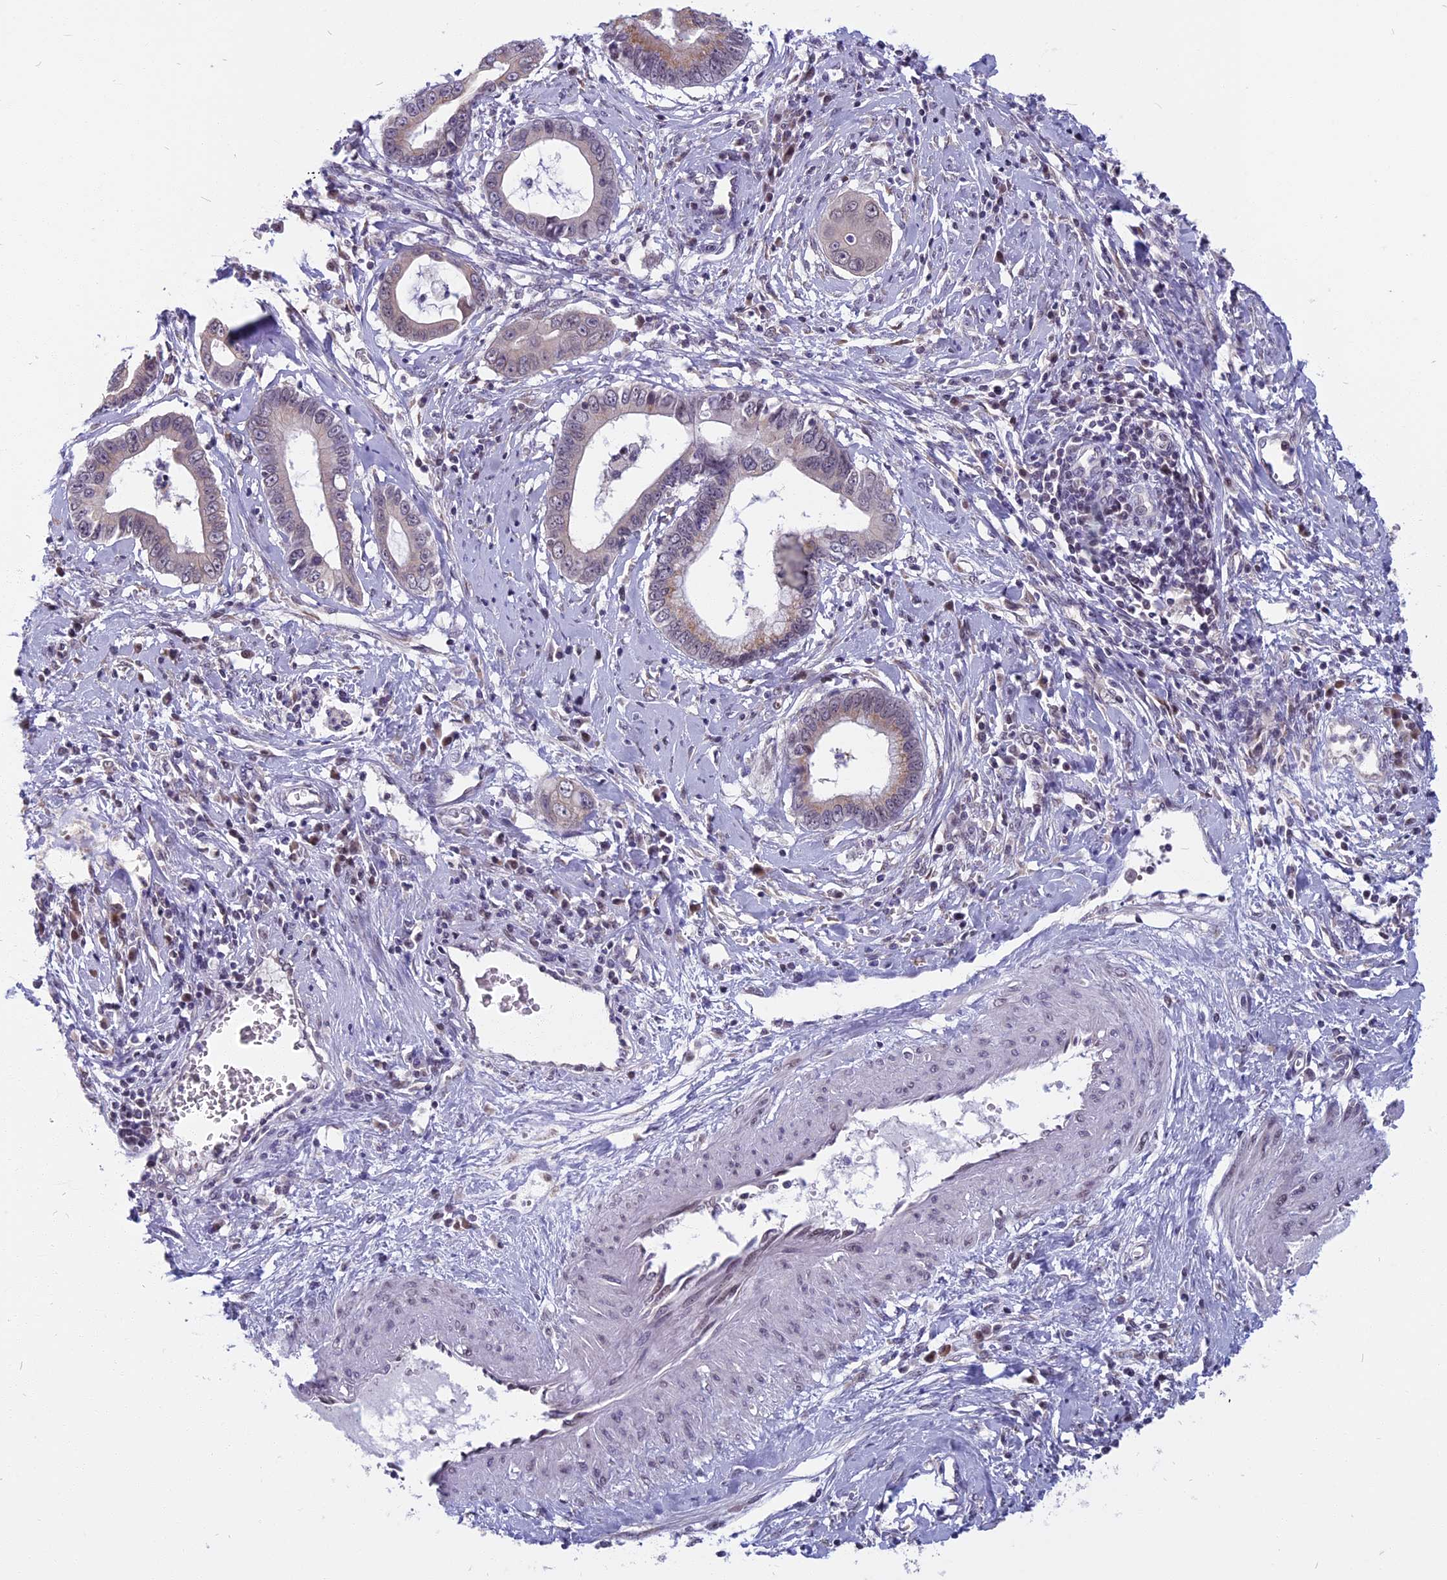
{"staining": {"intensity": "weak", "quantity": "<25%", "location": "cytoplasmic/membranous"}, "tissue": "cervical cancer", "cell_type": "Tumor cells", "image_type": "cancer", "snomed": [{"axis": "morphology", "description": "Adenocarcinoma, NOS"}, {"axis": "topography", "description": "Cervix"}], "caption": "Tumor cells show no significant expression in cervical cancer (adenocarcinoma).", "gene": "CCDC113", "patient": {"sex": "female", "age": 44}}